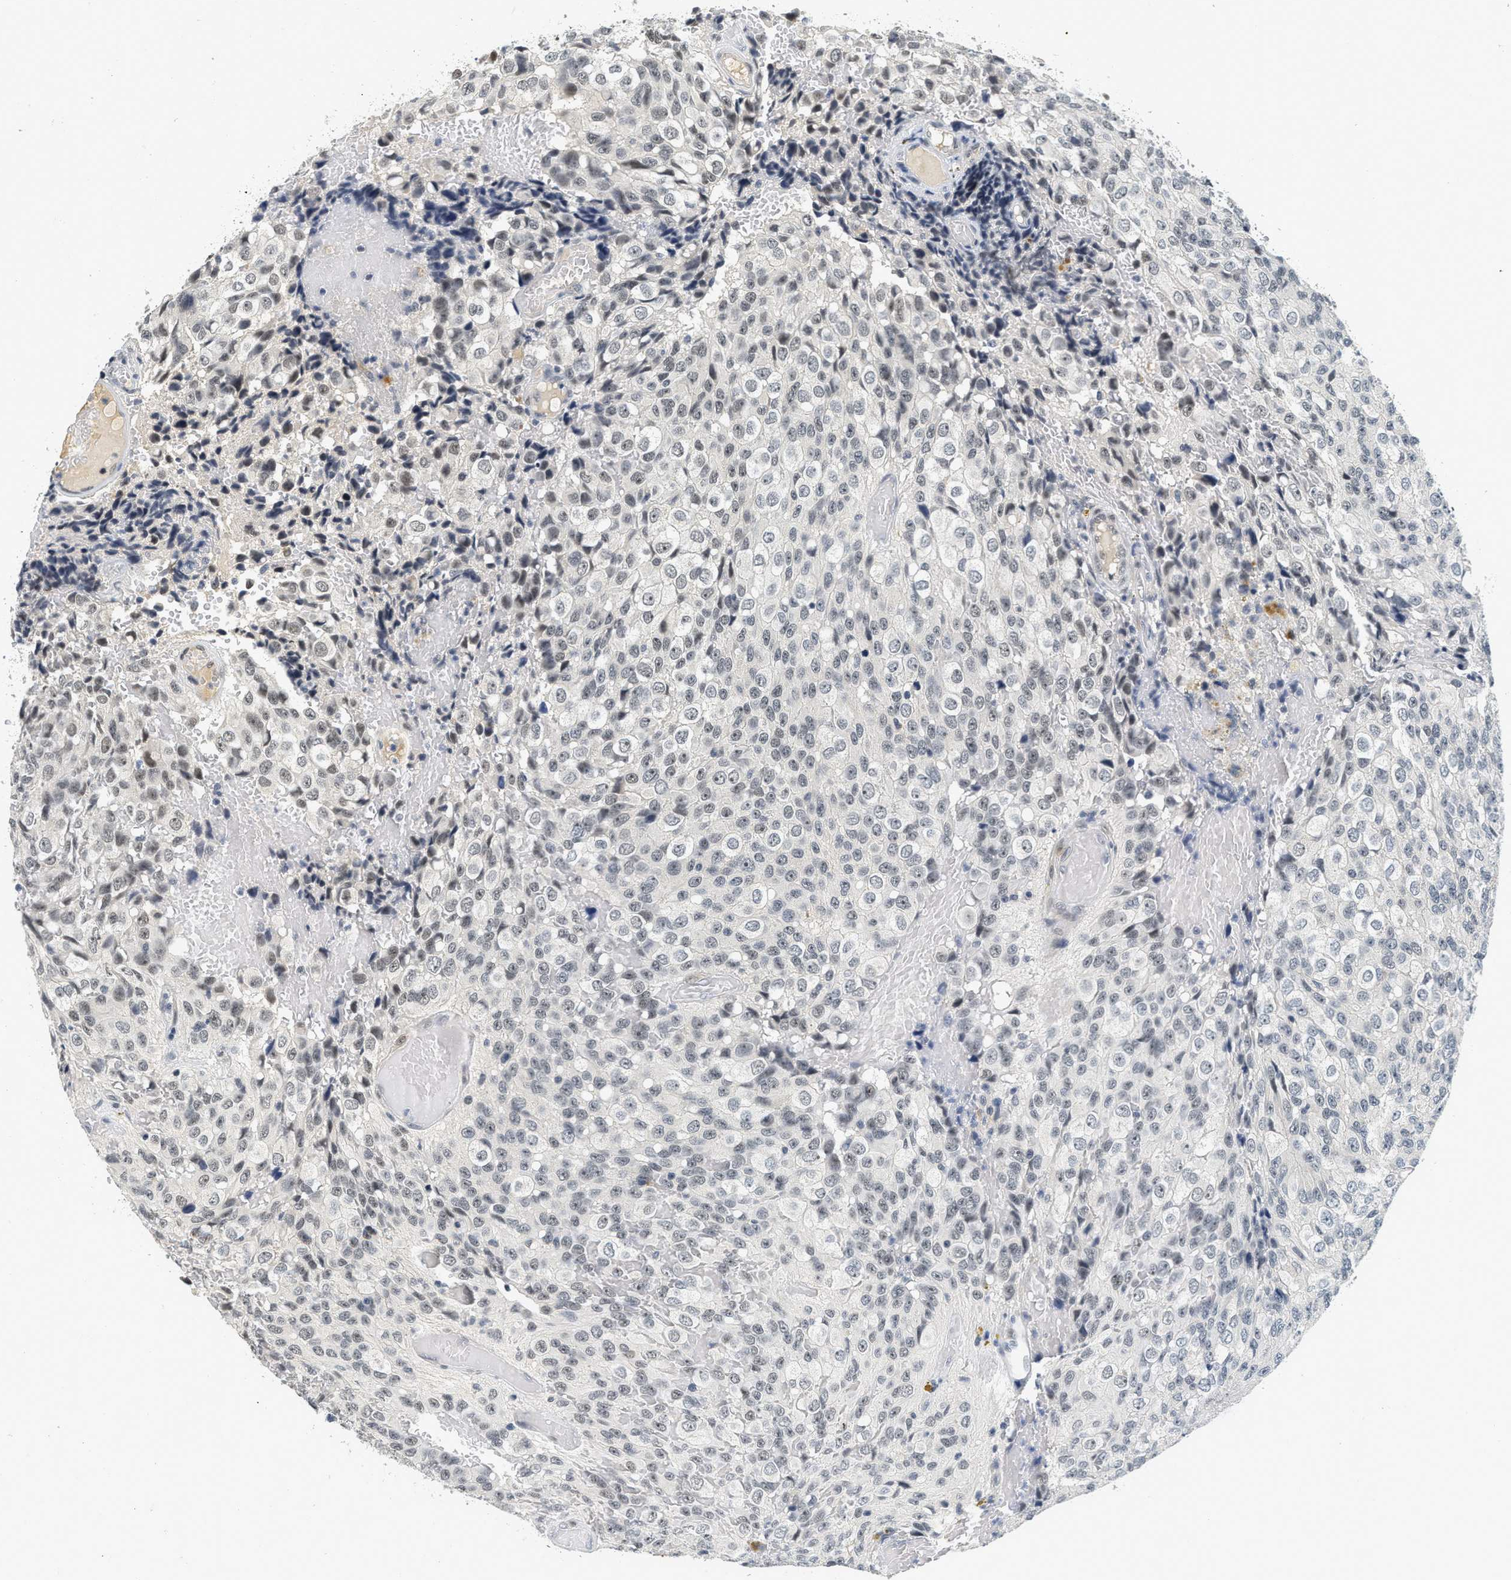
{"staining": {"intensity": "moderate", "quantity": "<25%", "location": "nuclear"}, "tissue": "glioma", "cell_type": "Tumor cells", "image_type": "cancer", "snomed": [{"axis": "morphology", "description": "Glioma, malignant, High grade"}, {"axis": "topography", "description": "Brain"}], "caption": "Immunohistochemistry (IHC) staining of malignant glioma (high-grade), which shows low levels of moderate nuclear expression in approximately <25% of tumor cells indicating moderate nuclear protein expression. The staining was performed using DAB (3,3'-diaminobenzidine) (brown) for protein detection and nuclei were counterstained in hematoxylin (blue).", "gene": "MZF1", "patient": {"sex": "male", "age": 32}}